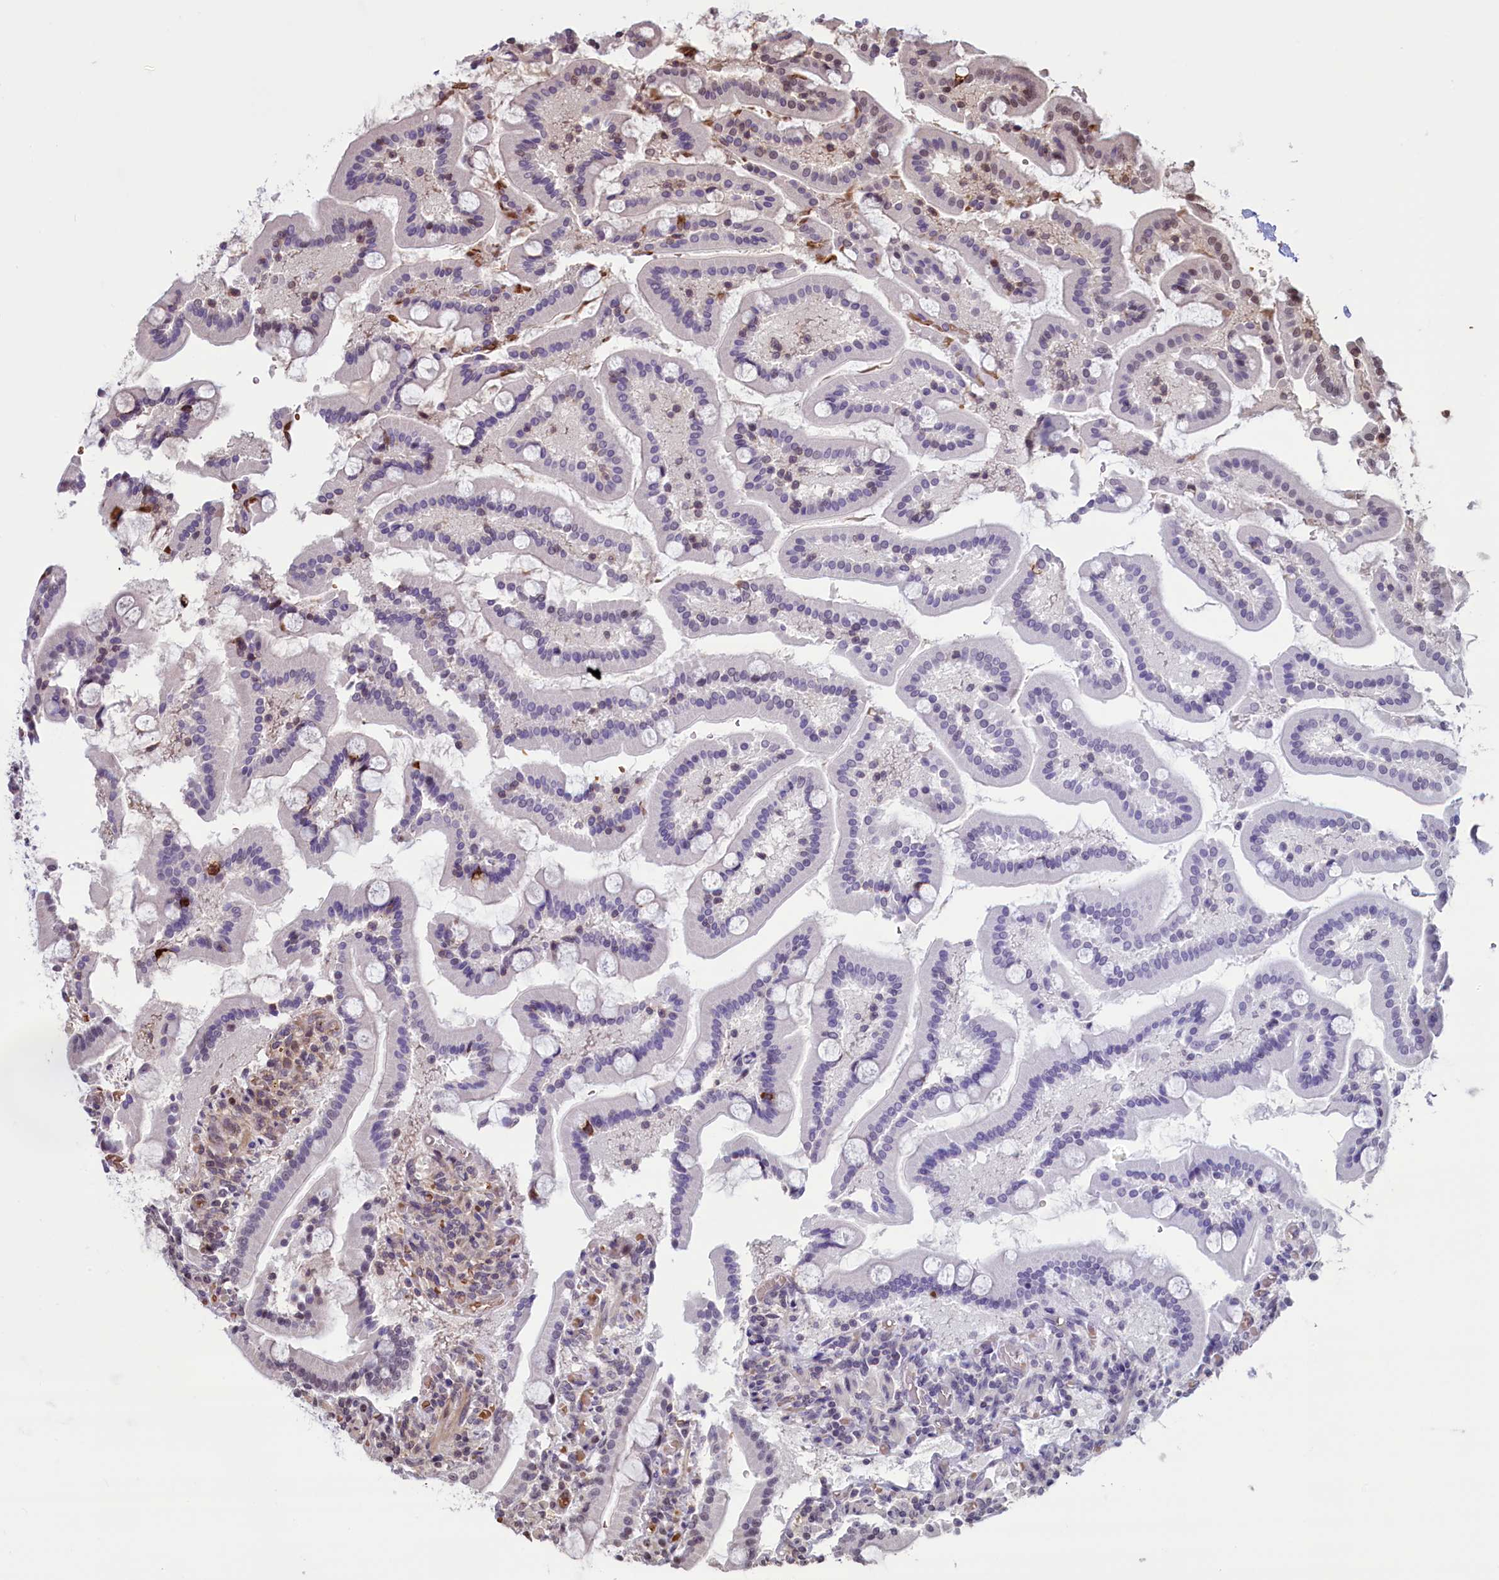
{"staining": {"intensity": "moderate", "quantity": "<25%", "location": "cytoplasmic/membranous,nuclear"}, "tissue": "duodenum", "cell_type": "Glandular cells", "image_type": "normal", "snomed": [{"axis": "morphology", "description": "Normal tissue, NOS"}, {"axis": "topography", "description": "Duodenum"}], "caption": "This is an image of immunohistochemistry (IHC) staining of normal duodenum, which shows moderate expression in the cytoplasmic/membranous,nuclear of glandular cells.", "gene": "SHFL", "patient": {"sex": "male", "age": 55}}